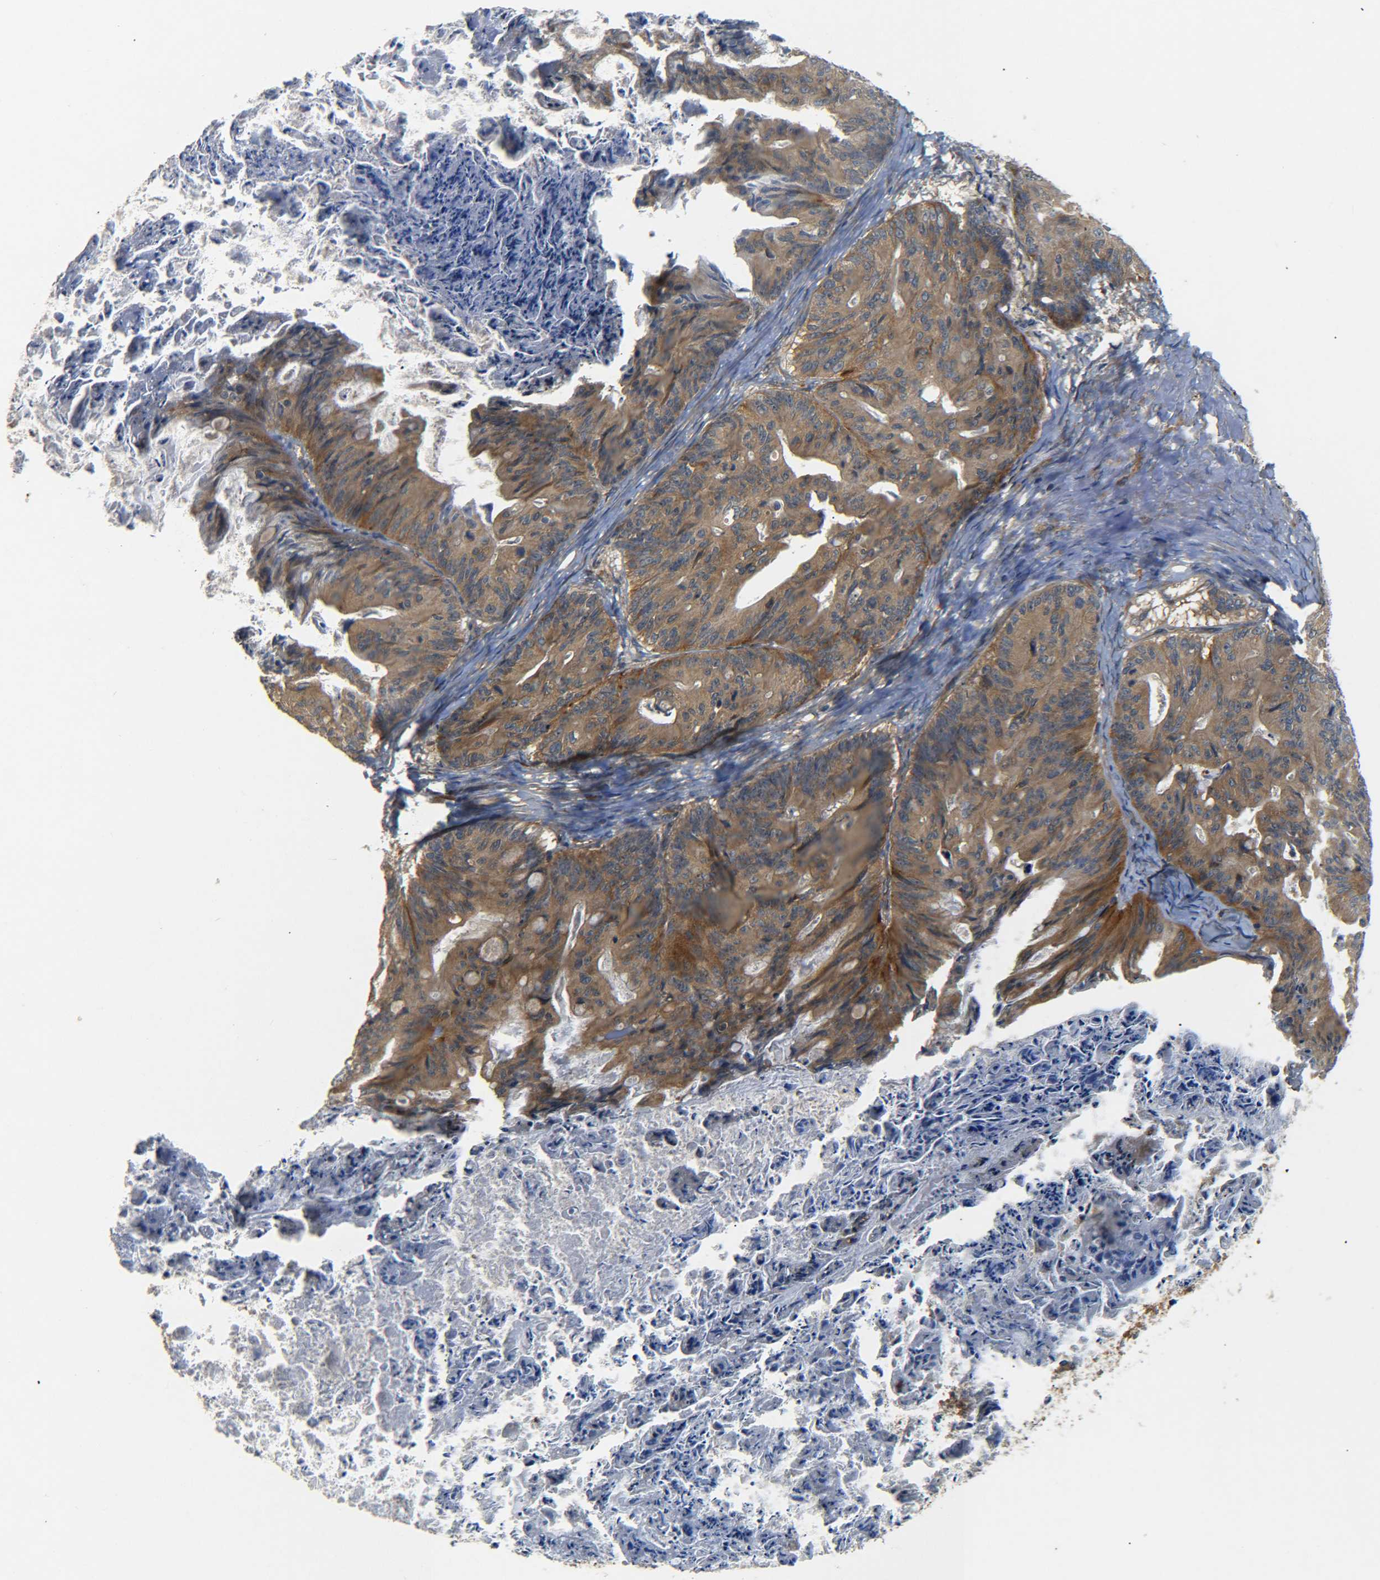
{"staining": {"intensity": "moderate", "quantity": ">75%", "location": "cytoplasmic/membranous"}, "tissue": "ovarian cancer", "cell_type": "Tumor cells", "image_type": "cancer", "snomed": [{"axis": "morphology", "description": "Cystadenocarcinoma, mucinous, NOS"}, {"axis": "topography", "description": "Ovary"}], "caption": "Immunohistochemistry of ovarian mucinous cystadenocarcinoma reveals medium levels of moderate cytoplasmic/membranous positivity in about >75% of tumor cells.", "gene": "LRCH3", "patient": {"sex": "female", "age": 37}}